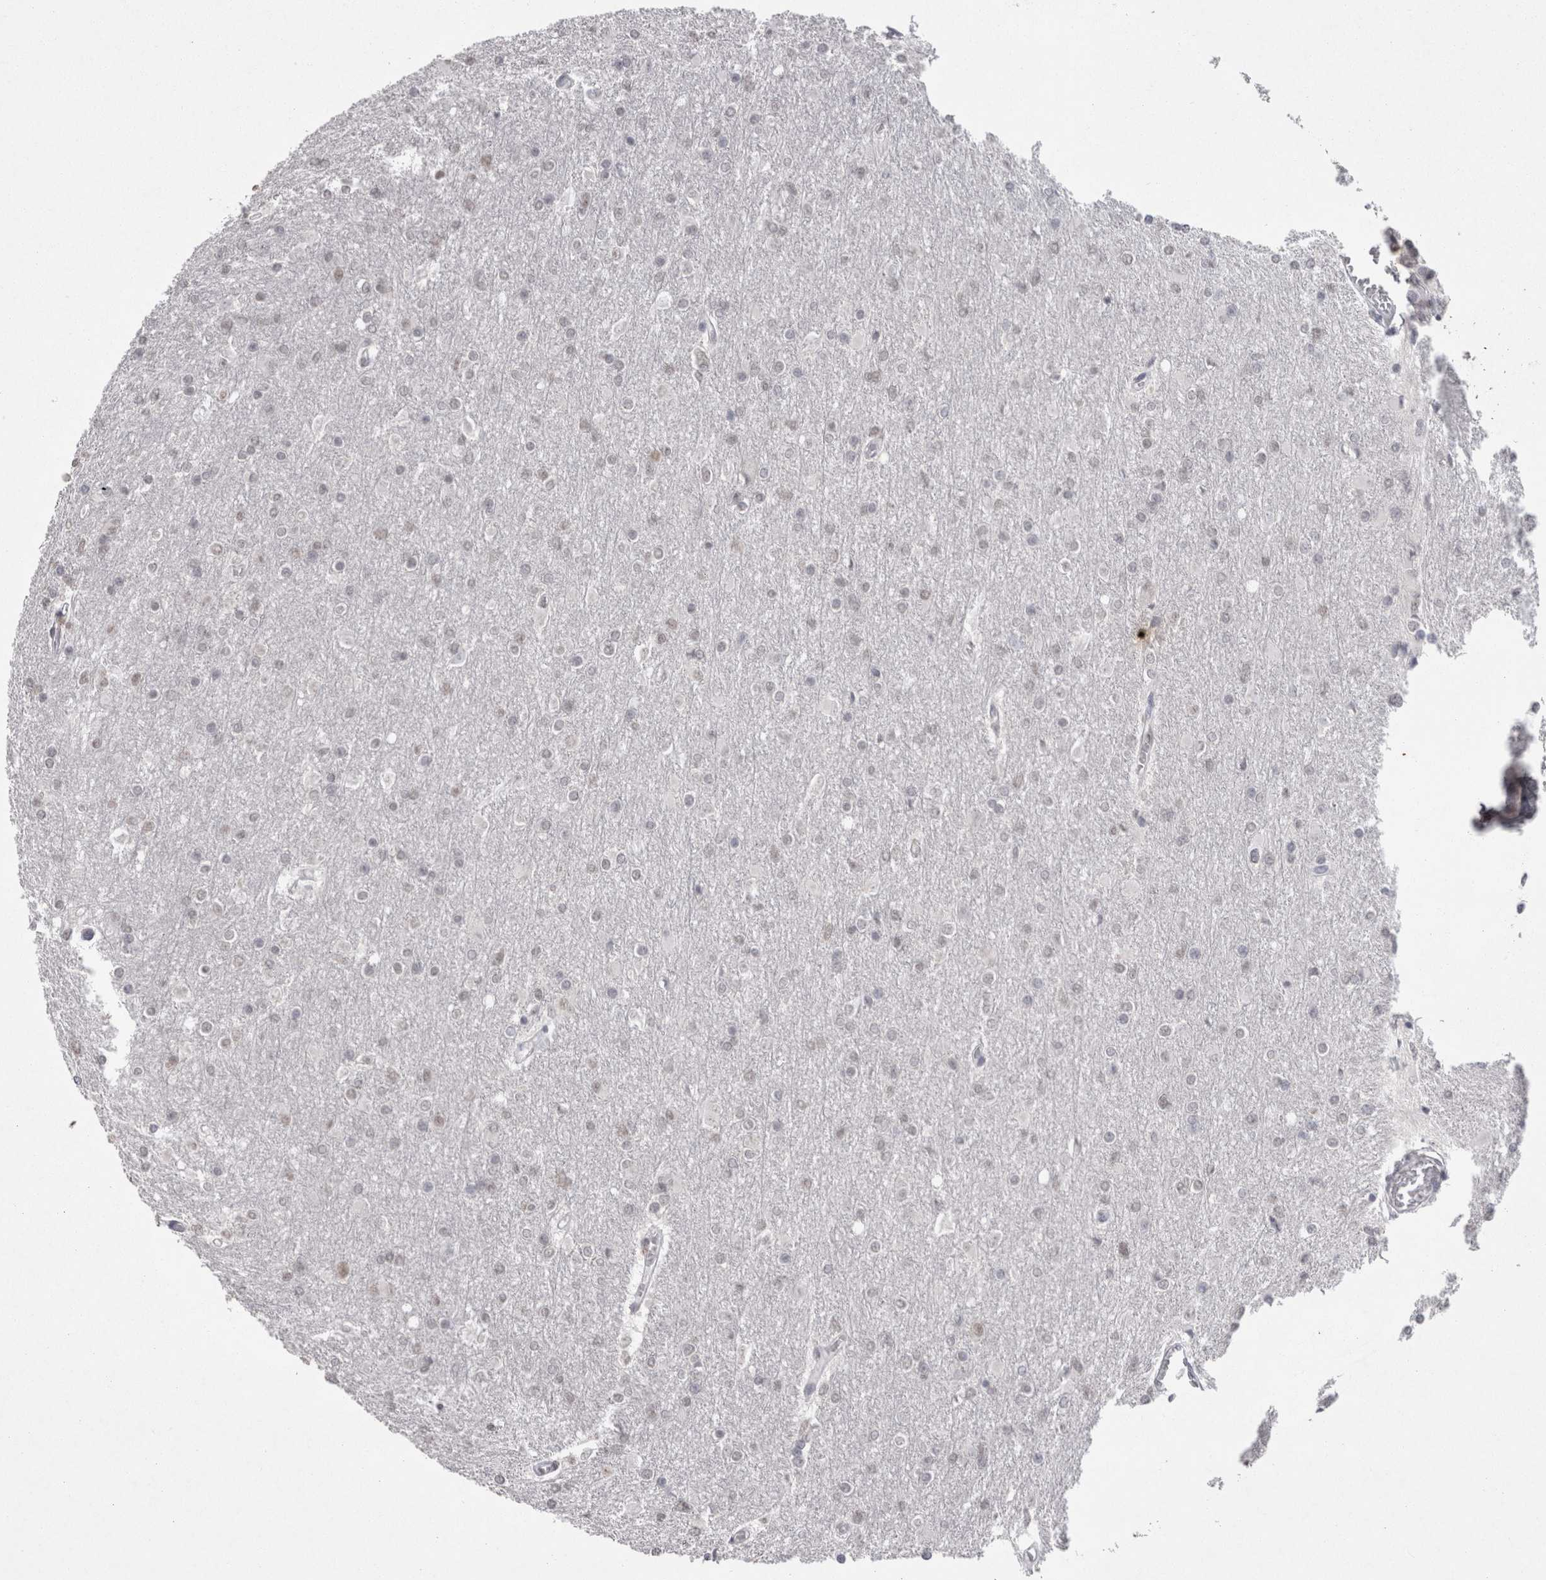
{"staining": {"intensity": "weak", "quantity": "<25%", "location": "nuclear"}, "tissue": "glioma", "cell_type": "Tumor cells", "image_type": "cancer", "snomed": [{"axis": "morphology", "description": "Glioma, malignant, High grade"}, {"axis": "topography", "description": "Cerebral cortex"}], "caption": "The IHC image has no significant staining in tumor cells of malignant glioma (high-grade) tissue. The staining is performed using DAB brown chromogen with nuclei counter-stained in using hematoxylin.", "gene": "DDX4", "patient": {"sex": "female", "age": 36}}